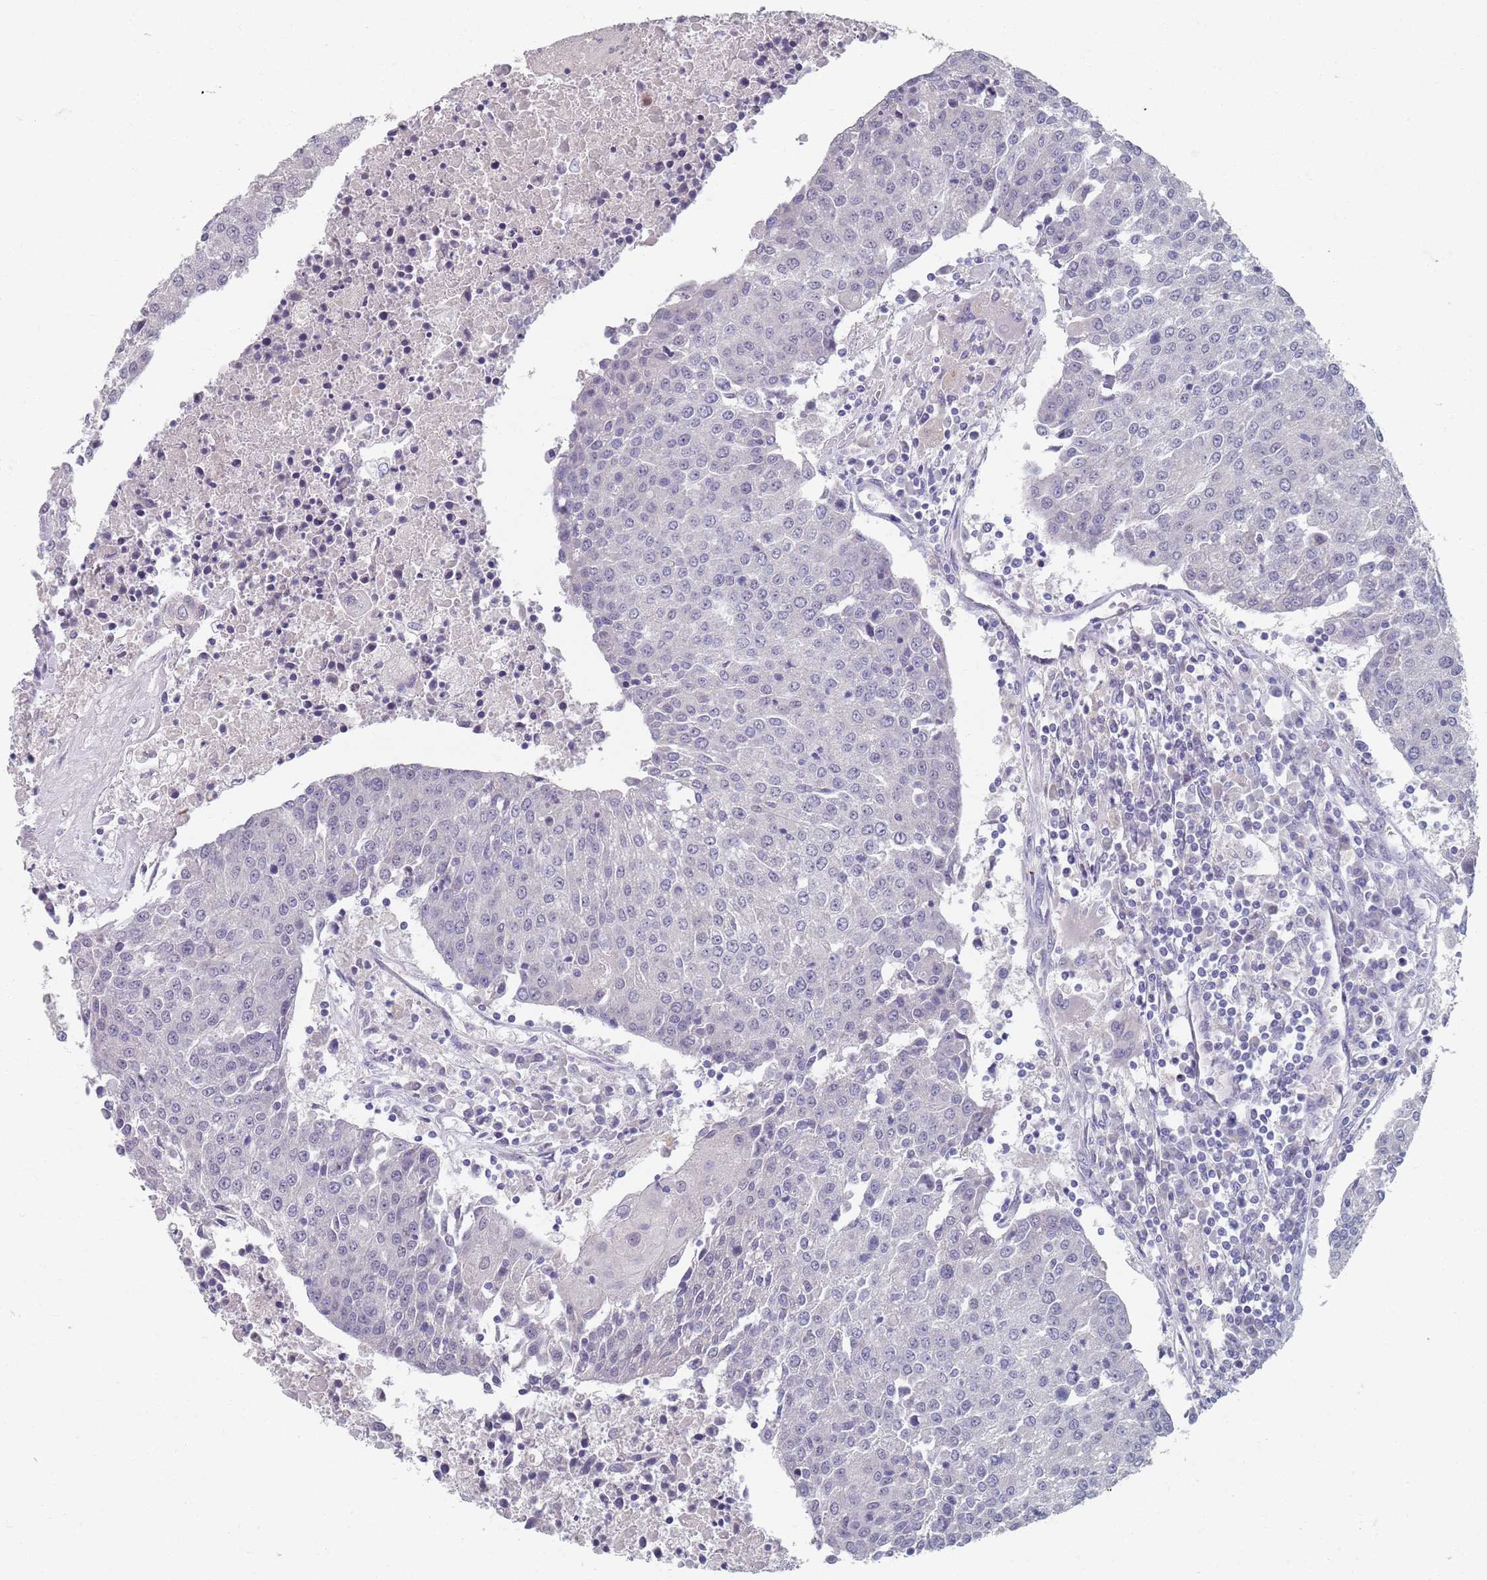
{"staining": {"intensity": "negative", "quantity": "none", "location": "none"}, "tissue": "urothelial cancer", "cell_type": "Tumor cells", "image_type": "cancer", "snomed": [{"axis": "morphology", "description": "Urothelial carcinoma, High grade"}, {"axis": "topography", "description": "Urinary bladder"}], "caption": "Tumor cells show no significant positivity in urothelial cancer.", "gene": "SAMD1", "patient": {"sex": "female", "age": 85}}